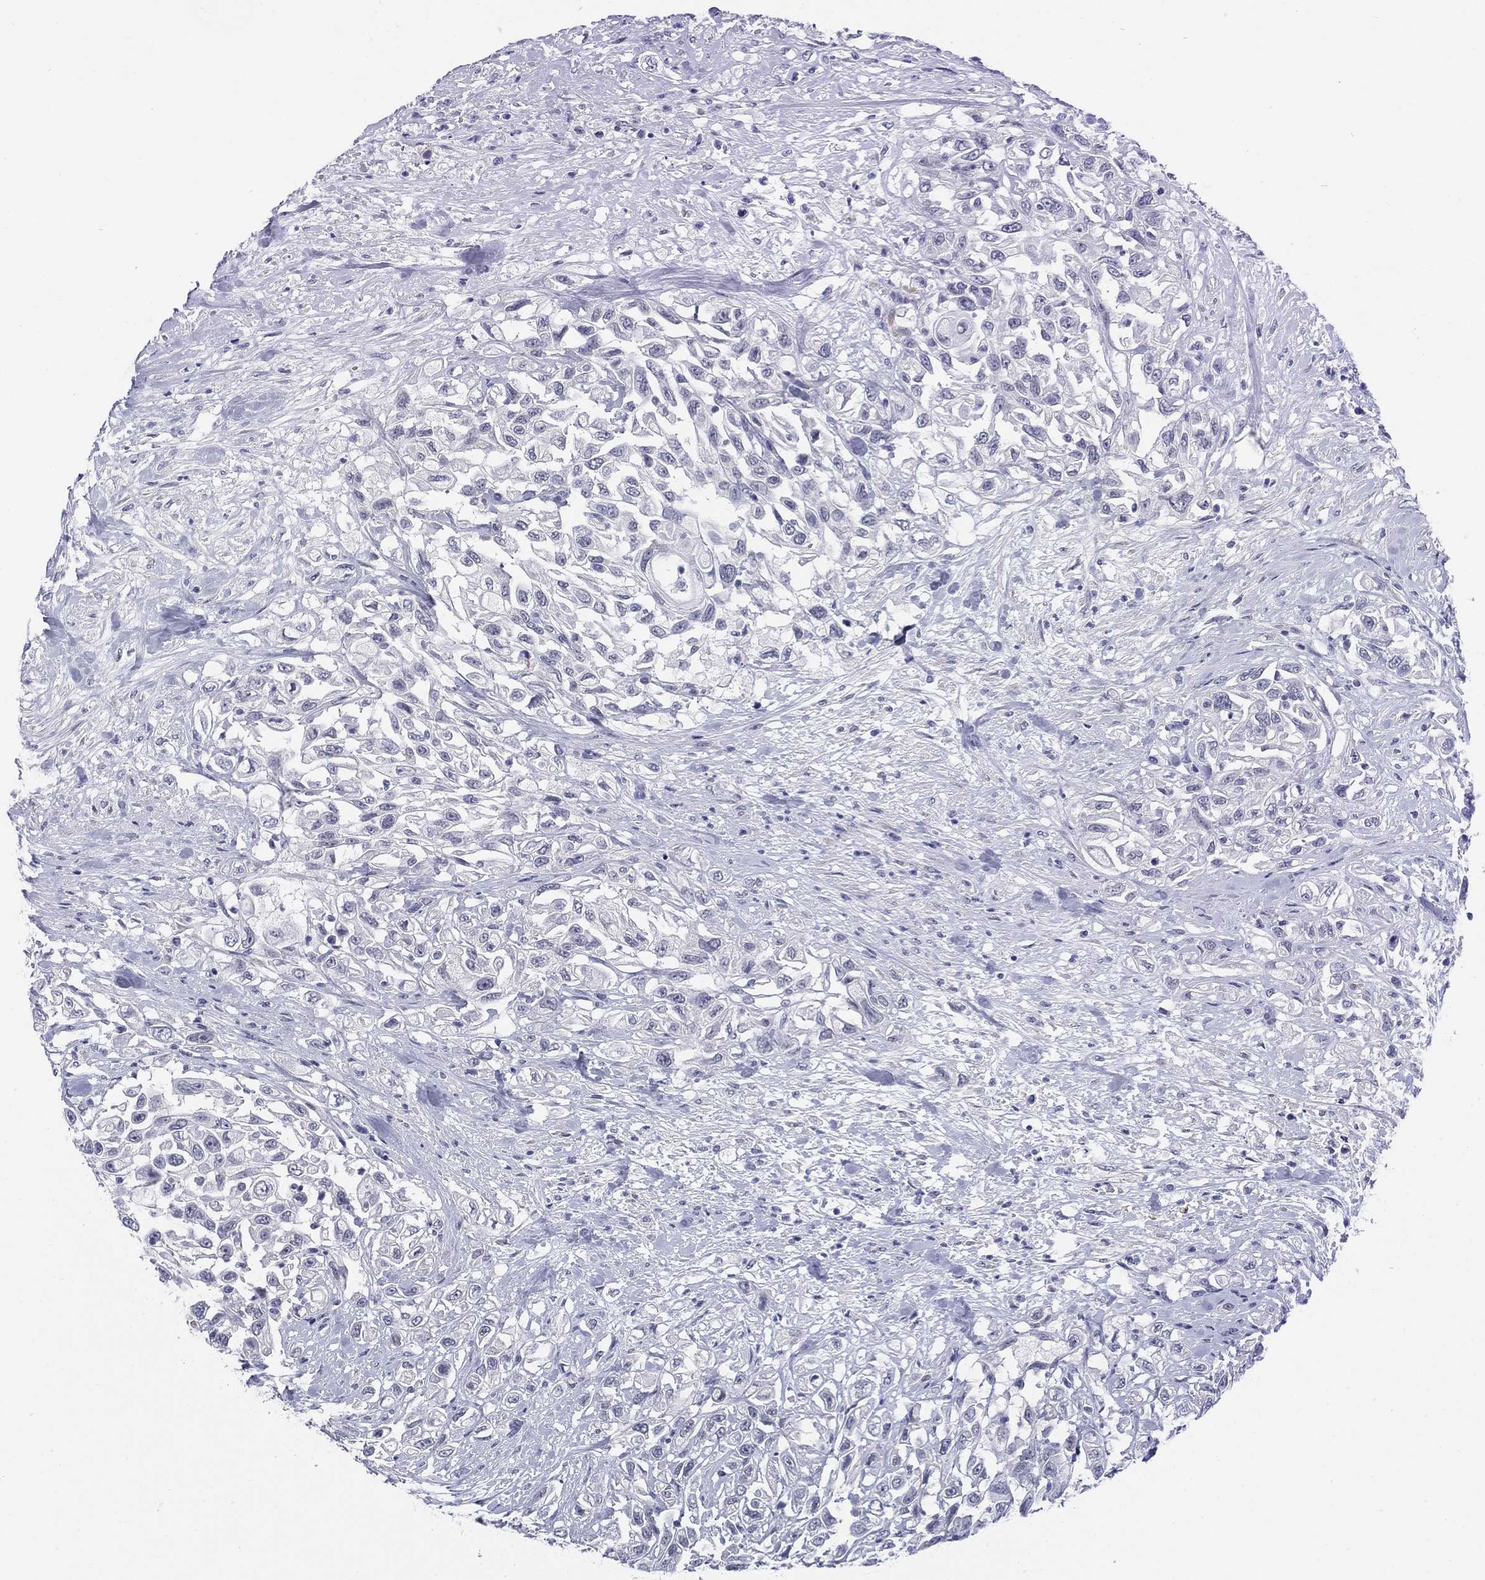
{"staining": {"intensity": "negative", "quantity": "none", "location": "none"}, "tissue": "urothelial cancer", "cell_type": "Tumor cells", "image_type": "cancer", "snomed": [{"axis": "morphology", "description": "Urothelial carcinoma, High grade"}, {"axis": "topography", "description": "Urinary bladder"}], "caption": "High power microscopy micrograph of an IHC histopathology image of urothelial cancer, revealing no significant positivity in tumor cells.", "gene": "ECEL1", "patient": {"sex": "female", "age": 56}}